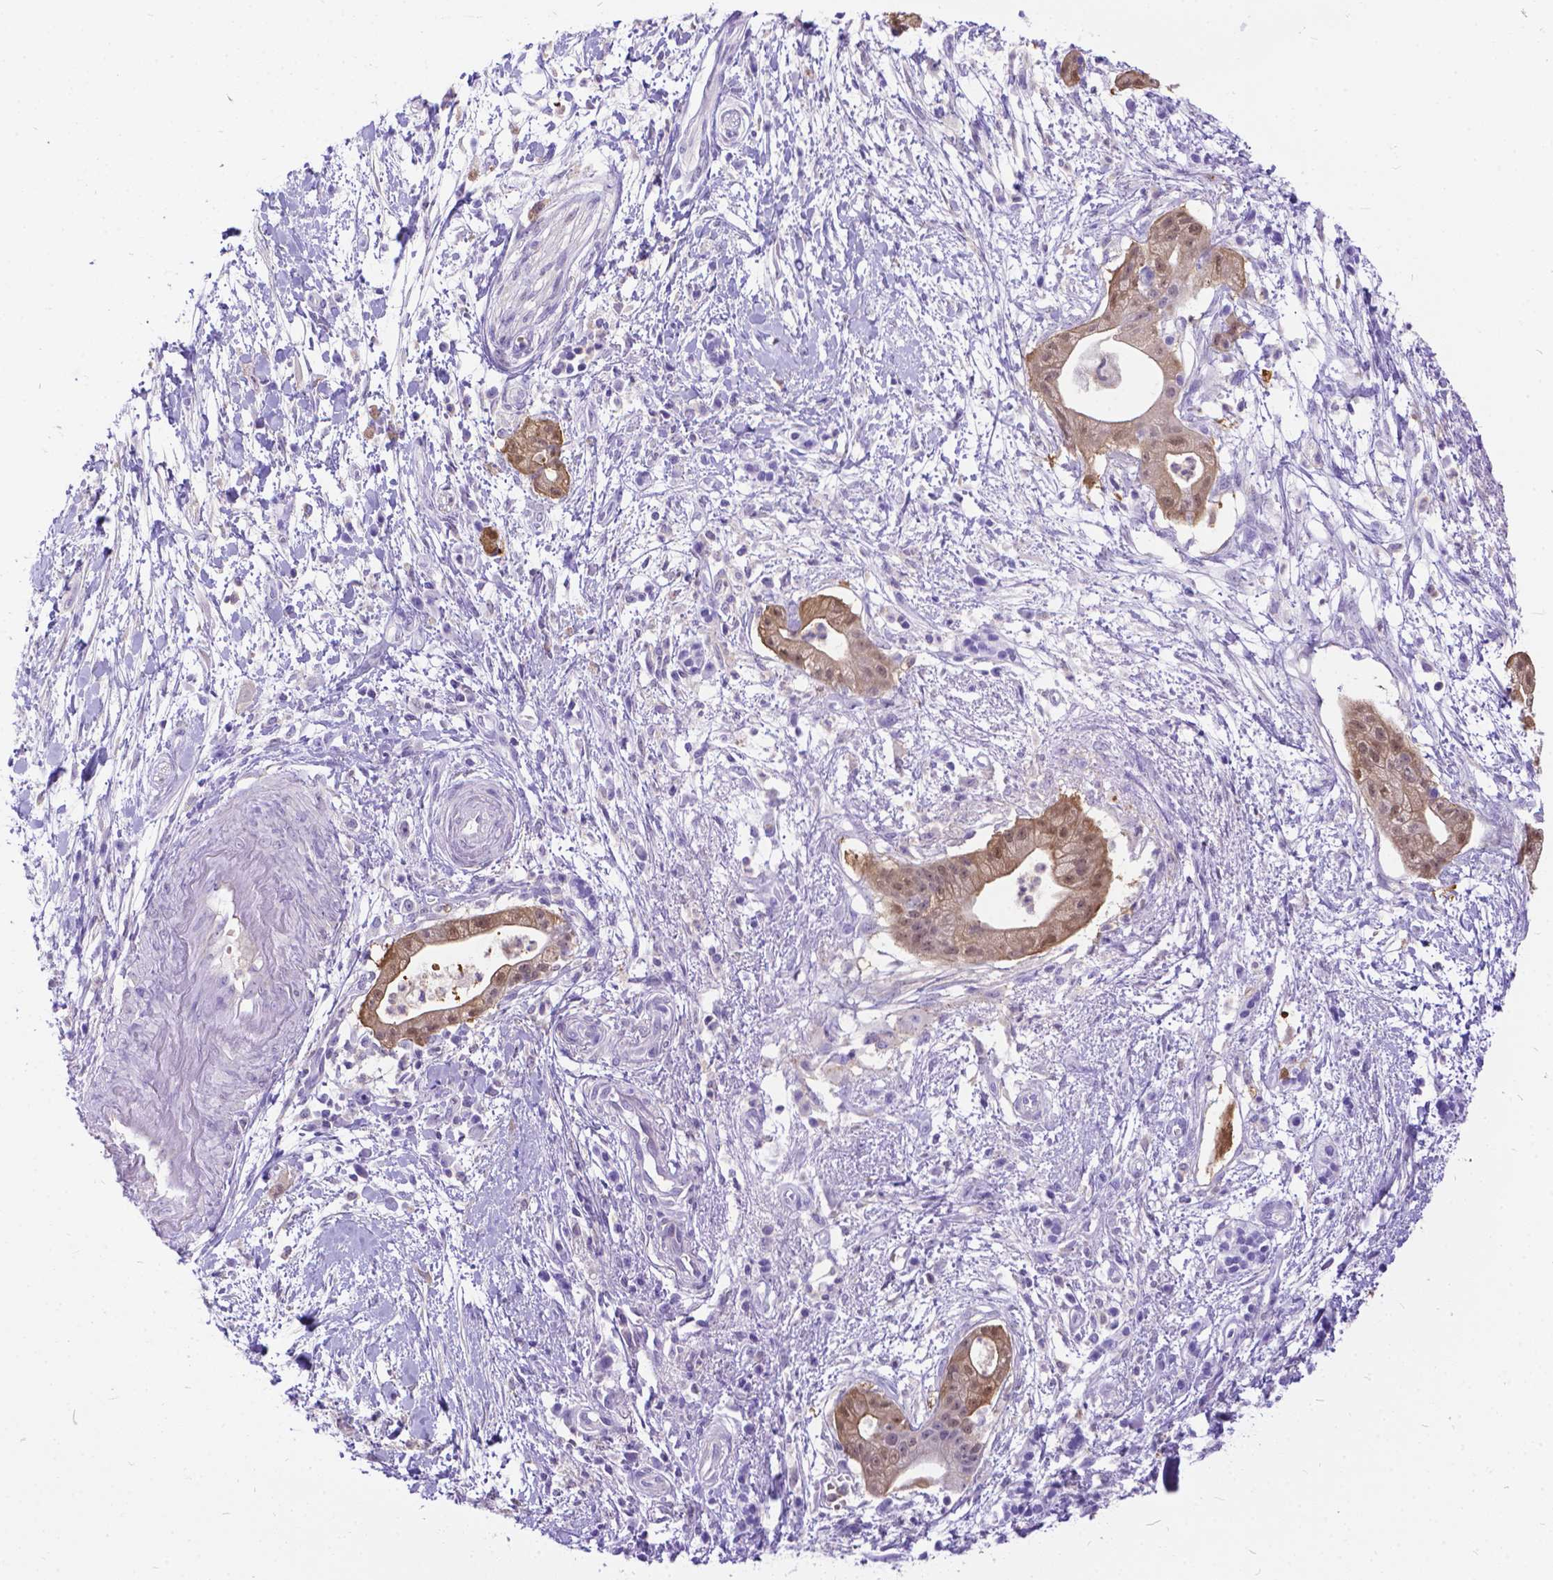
{"staining": {"intensity": "weak", "quantity": ">75%", "location": "cytoplasmic/membranous,nuclear"}, "tissue": "pancreatic cancer", "cell_type": "Tumor cells", "image_type": "cancer", "snomed": [{"axis": "morphology", "description": "Normal tissue, NOS"}, {"axis": "morphology", "description": "Adenocarcinoma, NOS"}, {"axis": "topography", "description": "Lymph node"}, {"axis": "topography", "description": "Pancreas"}], "caption": "IHC (DAB (3,3'-diaminobenzidine)) staining of human adenocarcinoma (pancreatic) displays weak cytoplasmic/membranous and nuclear protein positivity in approximately >75% of tumor cells. (Stains: DAB (3,3'-diaminobenzidine) in brown, nuclei in blue, Microscopy: brightfield microscopy at high magnification).", "gene": "TMEM169", "patient": {"sex": "female", "age": 58}}